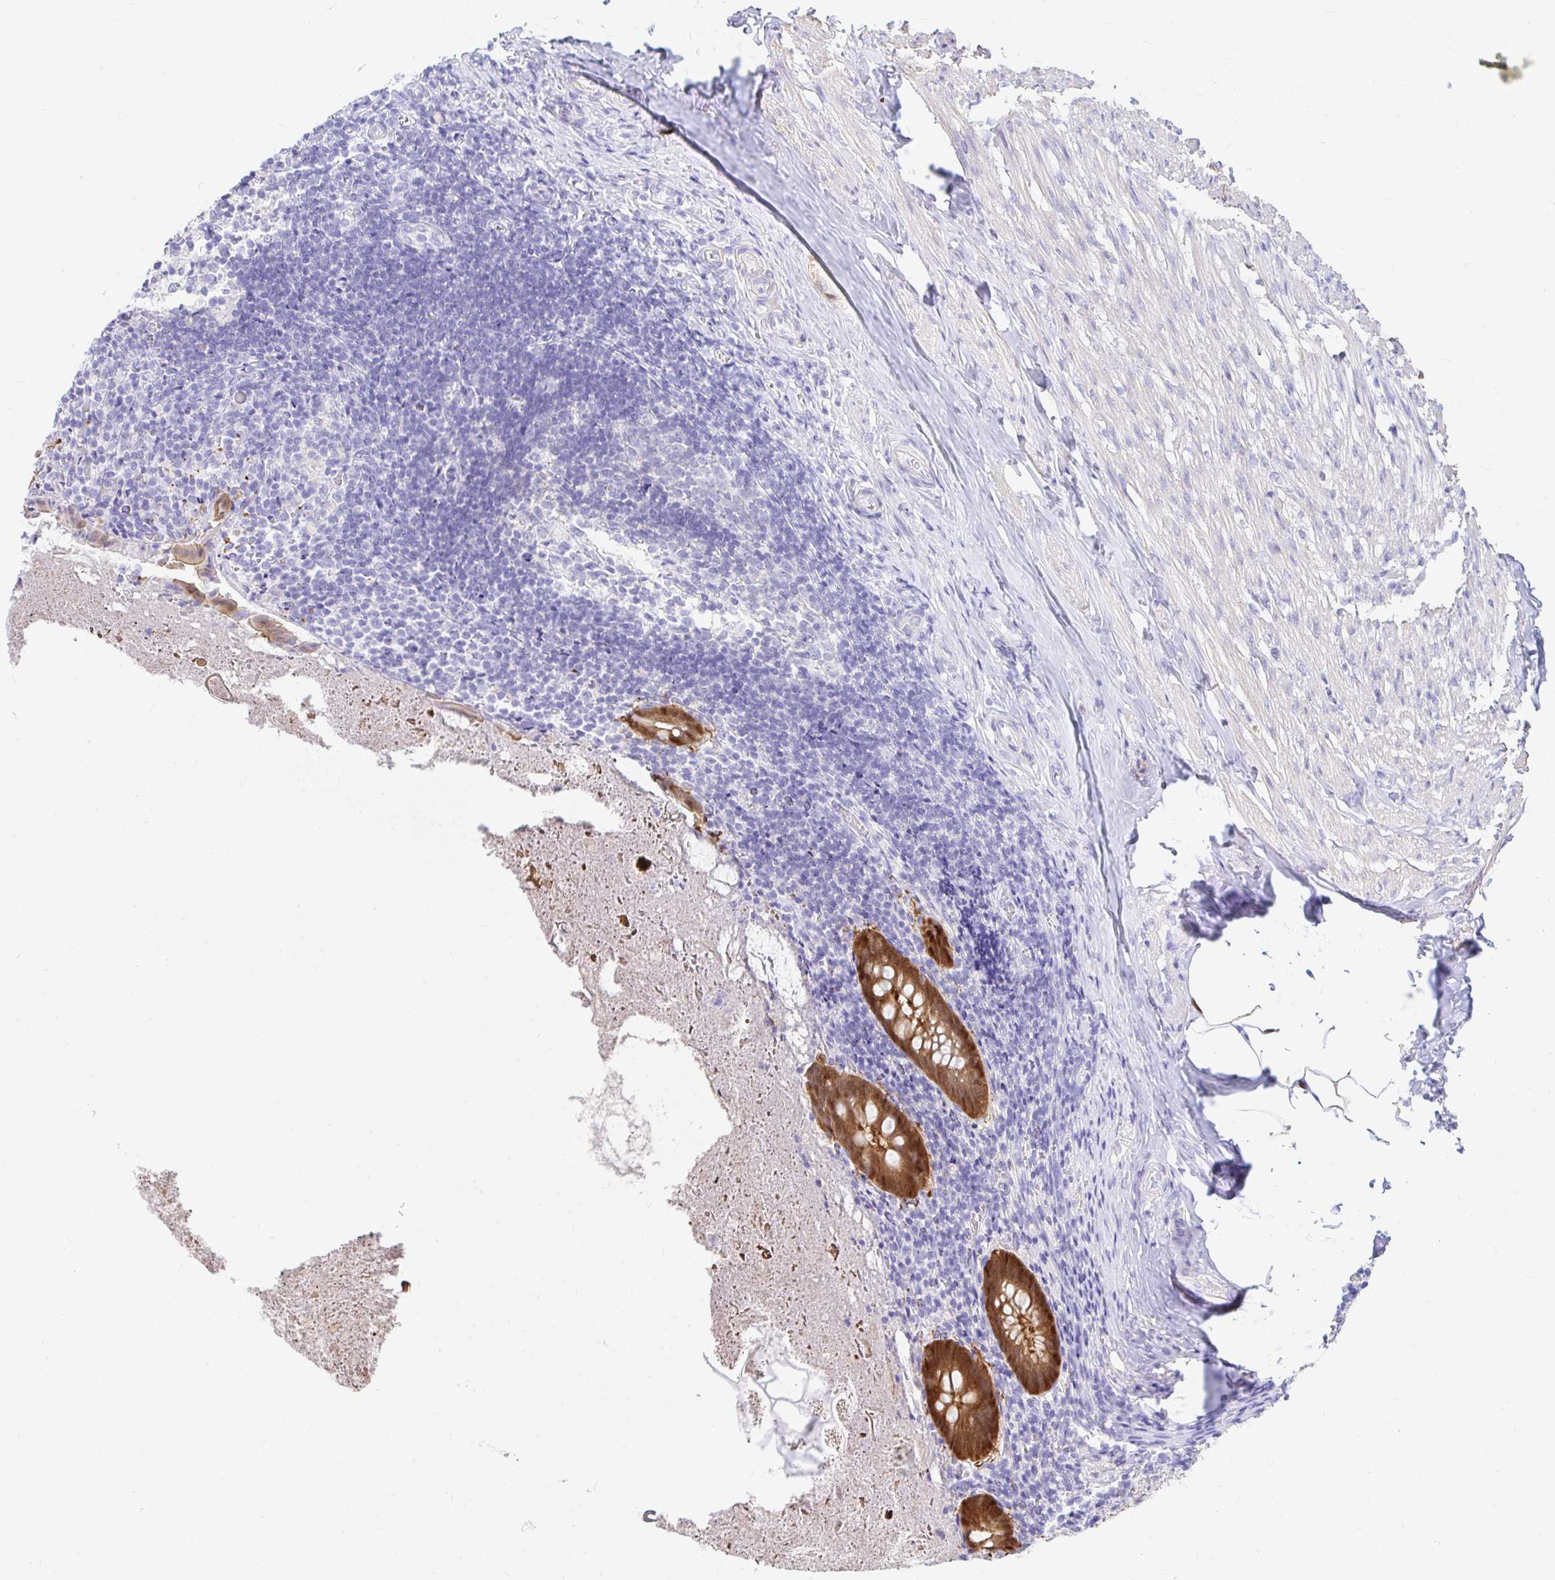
{"staining": {"intensity": "strong", "quantity": ">75%", "location": "cytoplasmic/membranous,nuclear"}, "tissue": "appendix", "cell_type": "Glandular cells", "image_type": "normal", "snomed": [{"axis": "morphology", "description": "Normal tissue, NOS"}, {"axis": "topography", "description": "Appendix"}], "caption": "Appendix stained with a brown dye reveals strong cytoplasmic/membranous,nuclear positive staining in approximately >75% of glandular cells.", "gene": "PPP1R1B", "patient": {"sex": "female", "age": 17}}